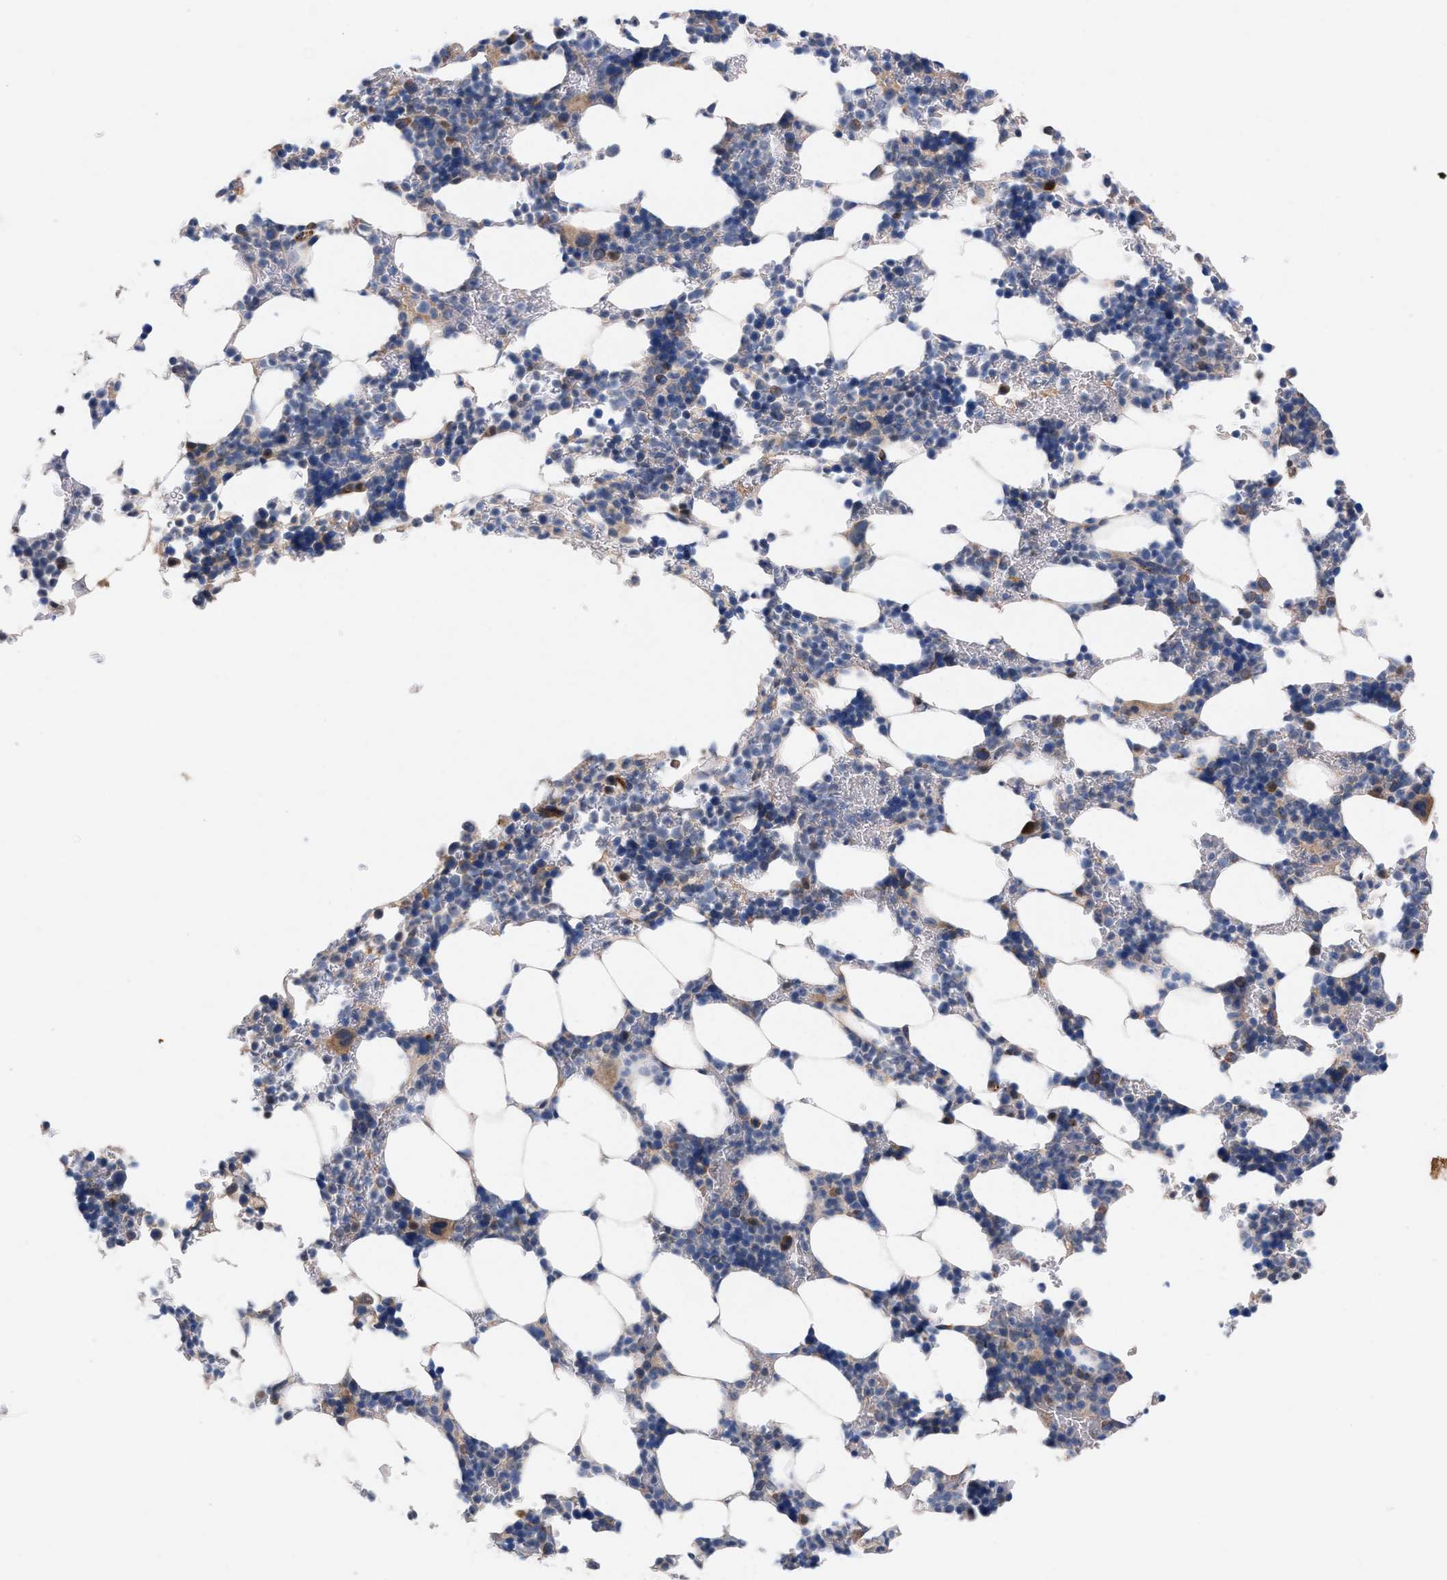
{"staining": {"intensity": "moderate", "quantity": "<25%", "location": "cytoplasmic/membranous"}, "tissue": "bone marrow", "cell_type": "Hematopoietic cells", "image_type": "normal", "snomed": [{"axis": "morphology", "description": "Normal tissue, NOS"}, {"axis": "topography", "description": "Bone marrow"}], "caption": "High-magnification brightfield microscopy of normal bone marrow stained with DAB (3,3'-diaminobenzidine) (brown) and counterstained with hematoxylin (blue). hematopoietic cells exhibit moderate cytoplasmic/membranous staining is present in about<25% of cells.", "gene": "TMEM131", "patient": {"sex": "female", "age": 81}}